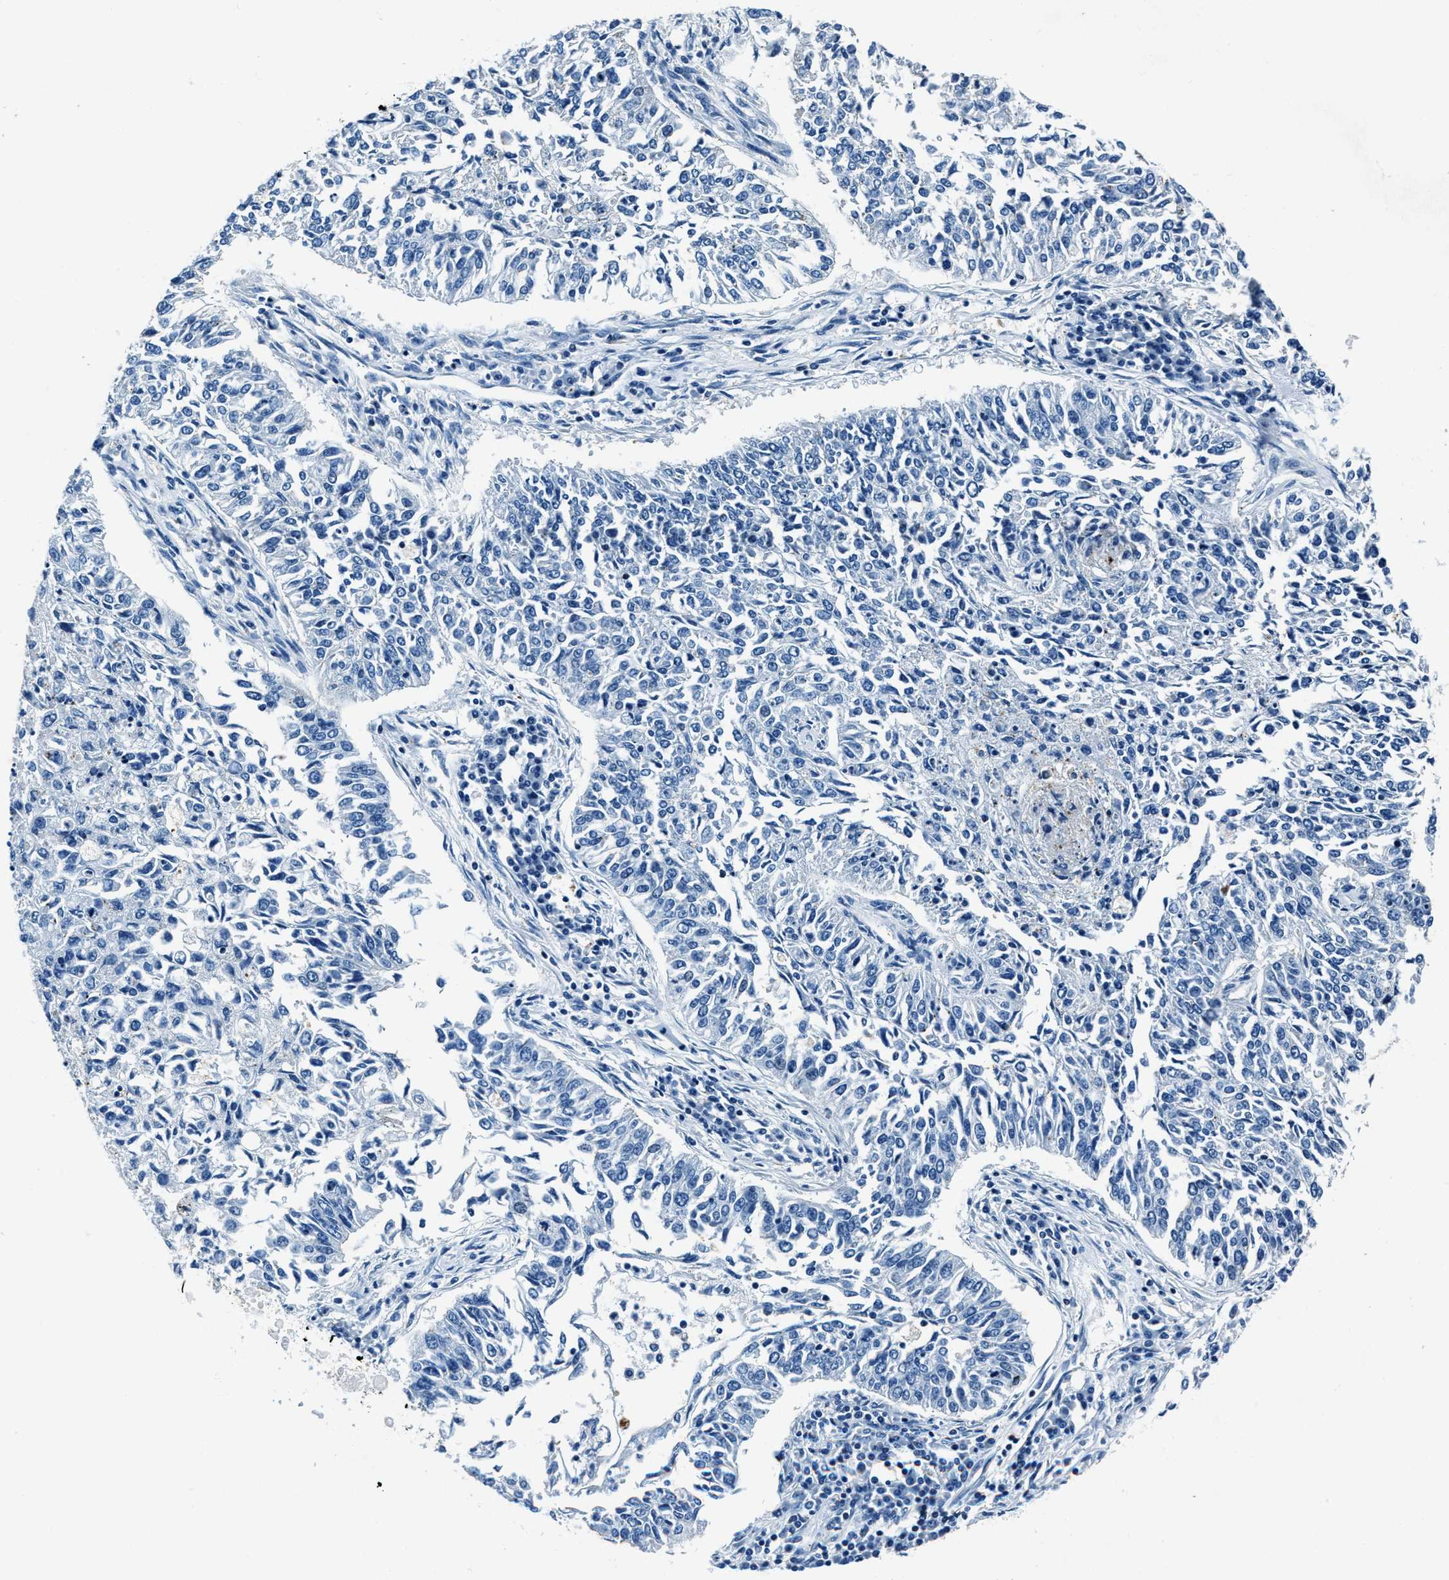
{"staining": {"intensity": "negative", "quantity": "none", "location": "none"}, "tissue": "lung cancer", "cell_type": "Tumor cells", "image_type": "cancer", "snomed": [{"axis": "morphology", "description": "Normal tissue, NOS"}, {"axis": "morphology", "description": "Squamous cell carcinoma, NOS"}, {"axis": "topography", "description": "Cartilage tissue"}, {"axis": "topography", "description": "Bronchus"}, {"axis": "topography", "description": "Lung"}], "caption": "Protein analysis of lung cancer (squamous cell carcinoma) displays no significant staining in tumor cells.", "gene": "PTPDC1", "patient": {"sex": "female", "age": 49}}